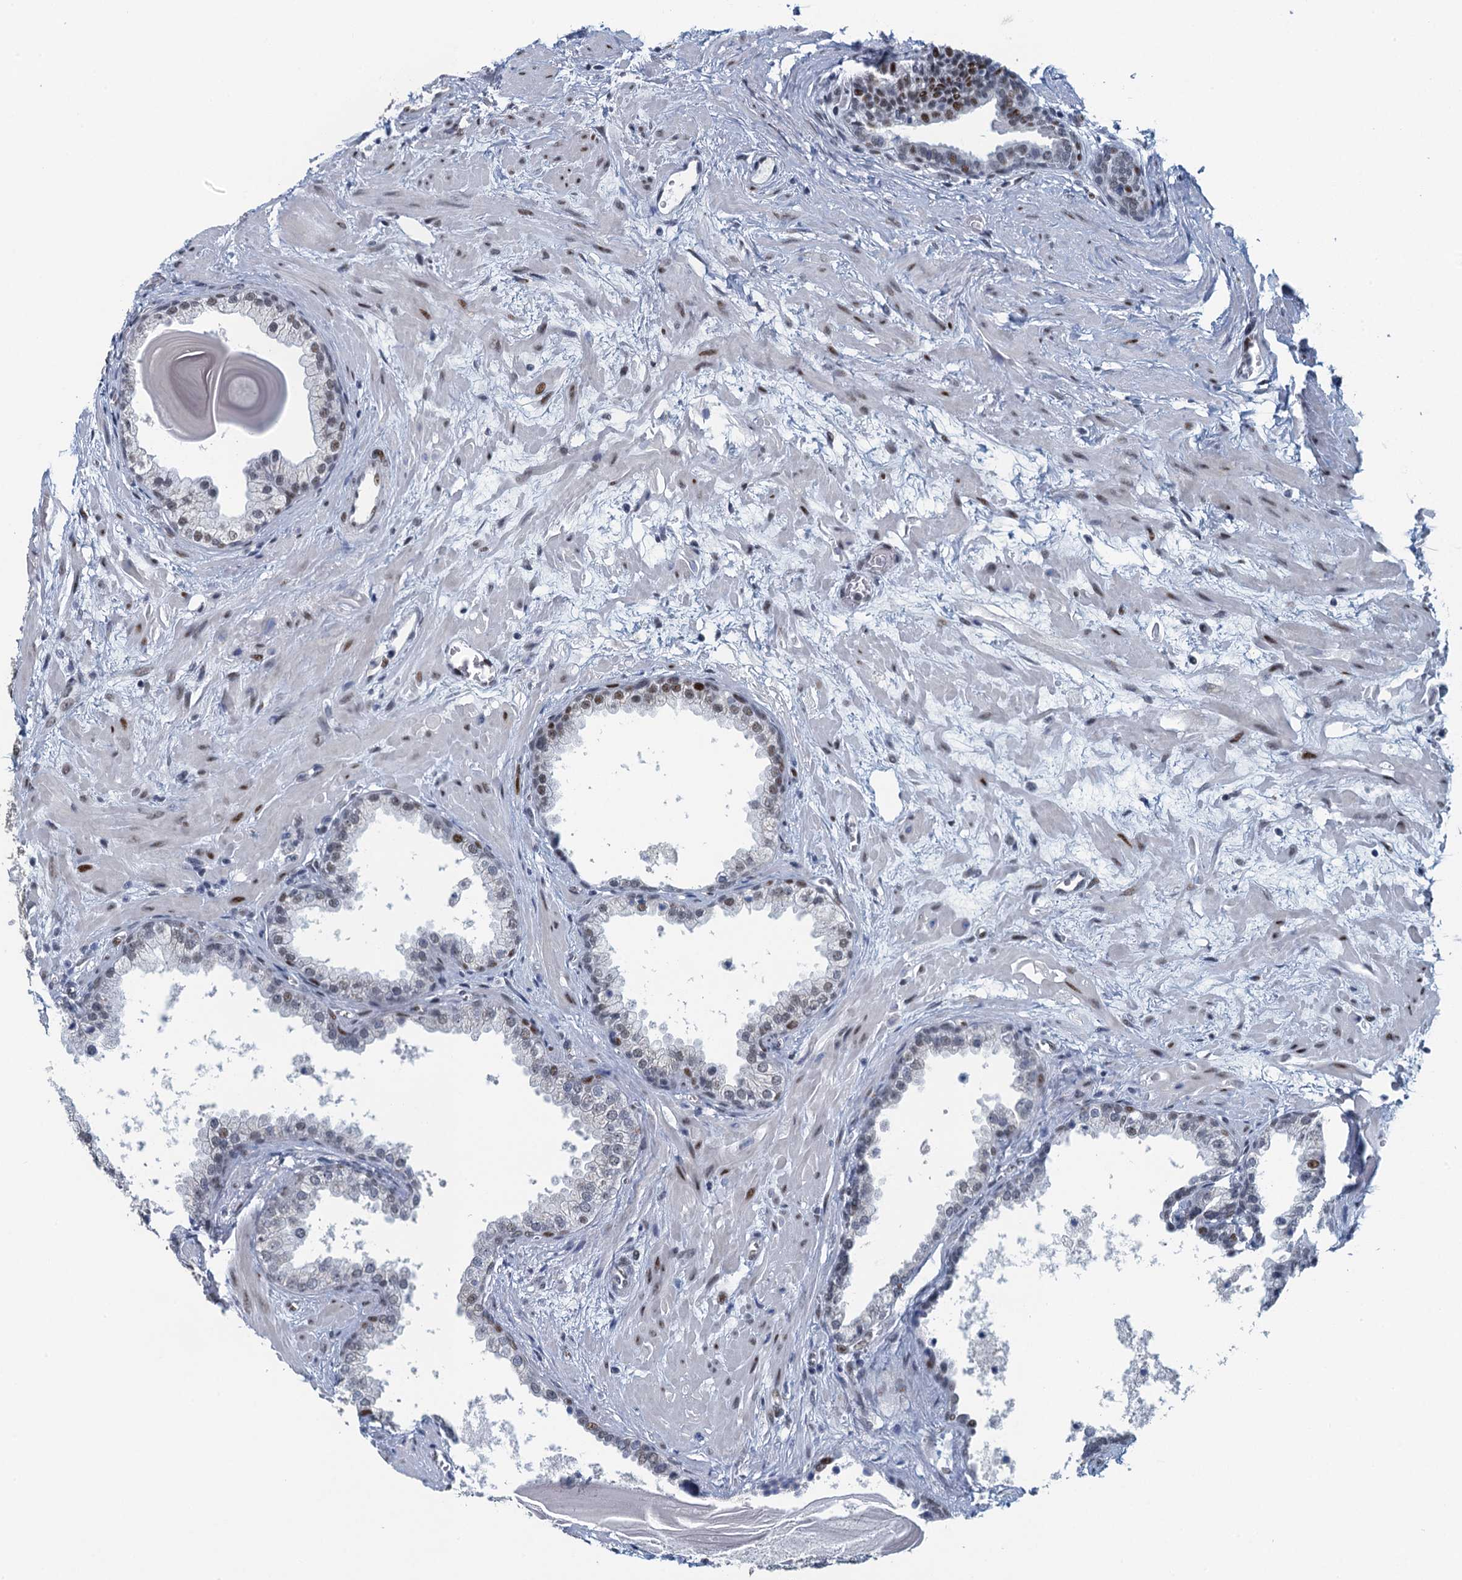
{"staining": {"intensity": "moderate", "quantity": "<25%", "location": "nuclear"}, "tissue": "prostate", "cell_type": "Glandular cells", "image_type": "normal", "snomed": [{"axis": "morphology", "description": "Normal tissue, NOS"}, {"axis": "topography", "description": "Prostate"}], "caption": "Prostate stained for a protein exhibits moderate nuclear positivity in glandular cells.", "gene": "TTLL9", "patient": {"sex": "male", "age": 48}}